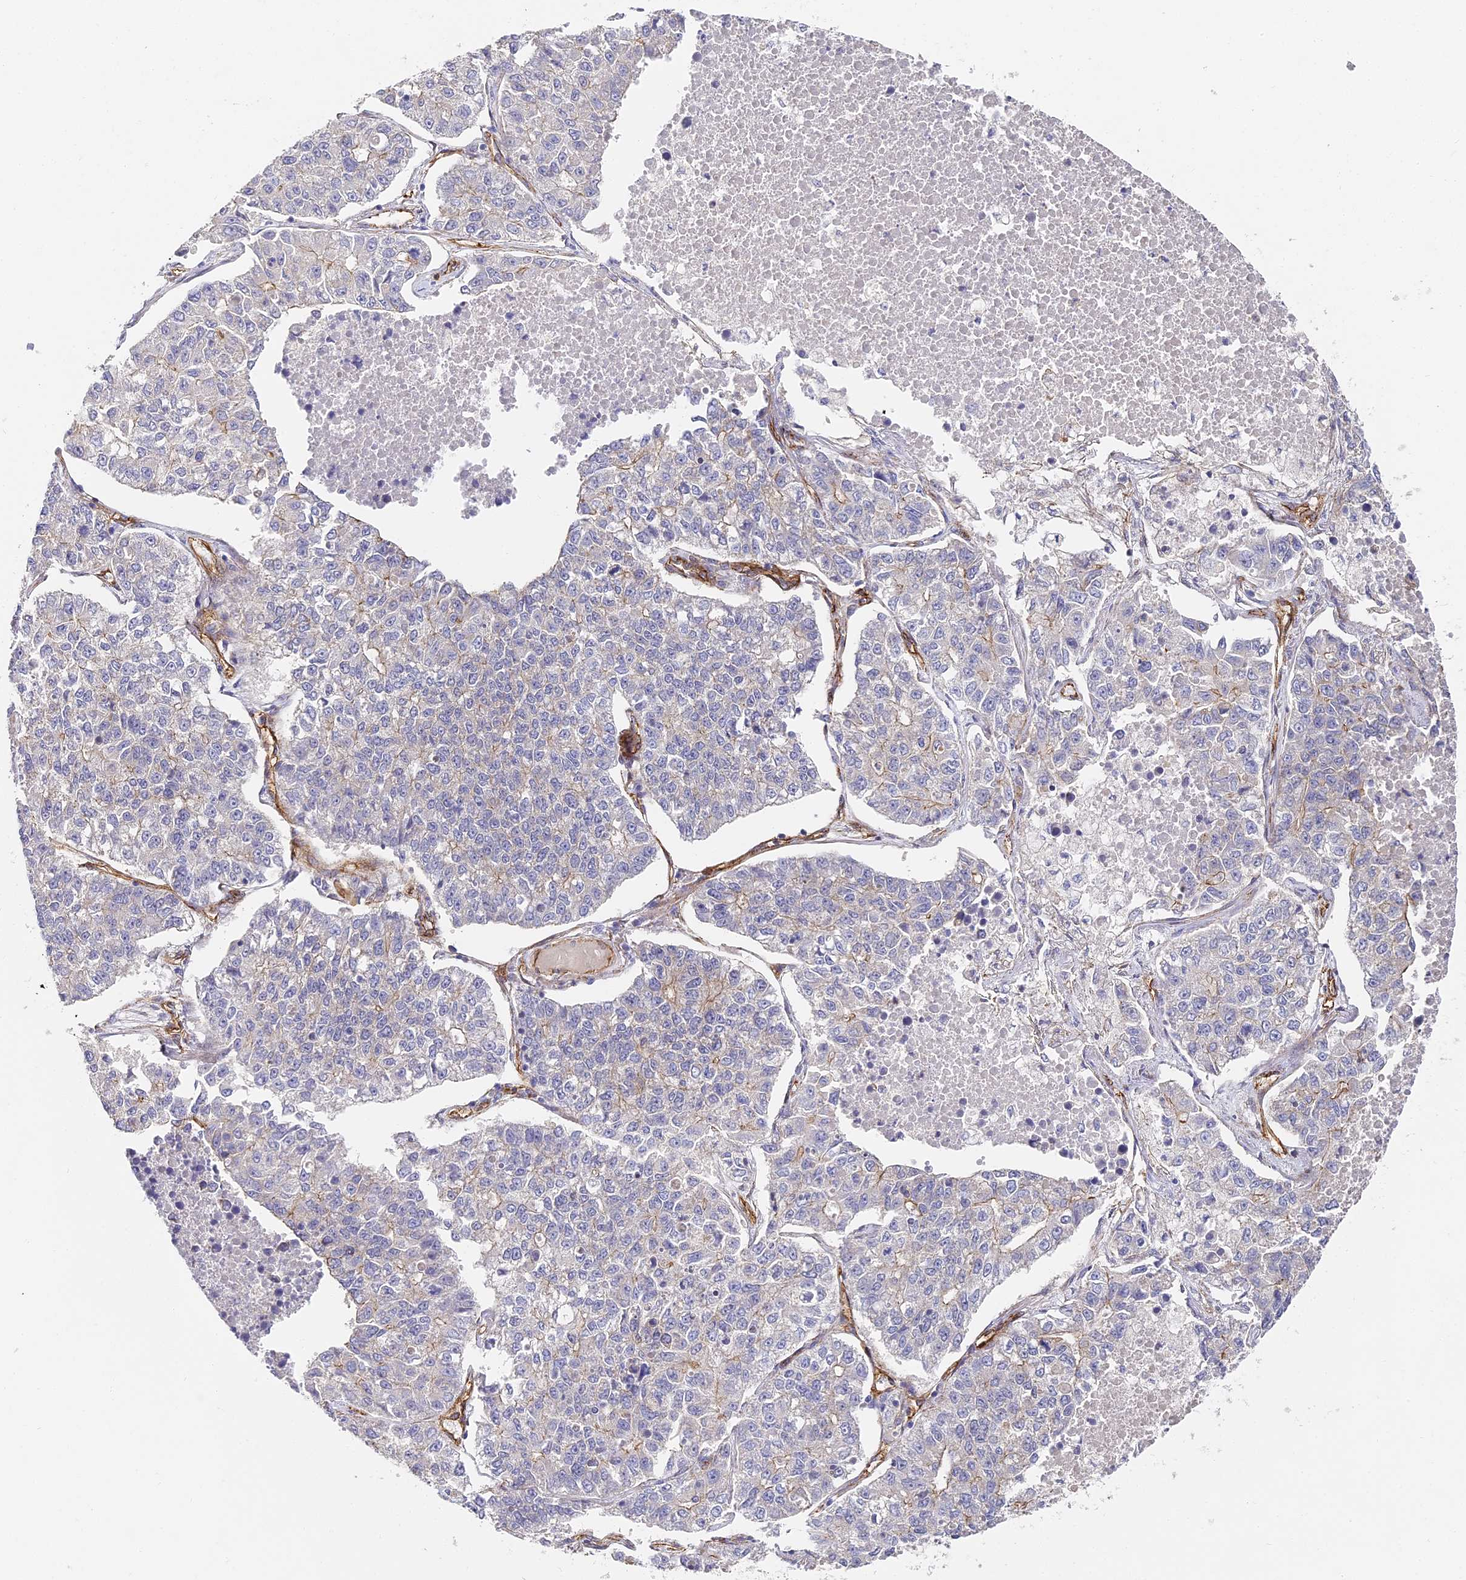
{"staining": {"intensity": "negative", "quantity": "none", "location": "none"}, "tissue": "lung cancer", "cell_type": "Tumor cells", "image_type": "cancer", "snomed": [{"axis": "morphology", "description": "Adenocarcinoma, NOS"}, {"axis": "topography", "description": "Lung"}], "caption": "Tumor cells show no significant staining in lung adenocarcinoma.", "gene": "CCDC30", "patient": {"sex": "male", "age": 49}}